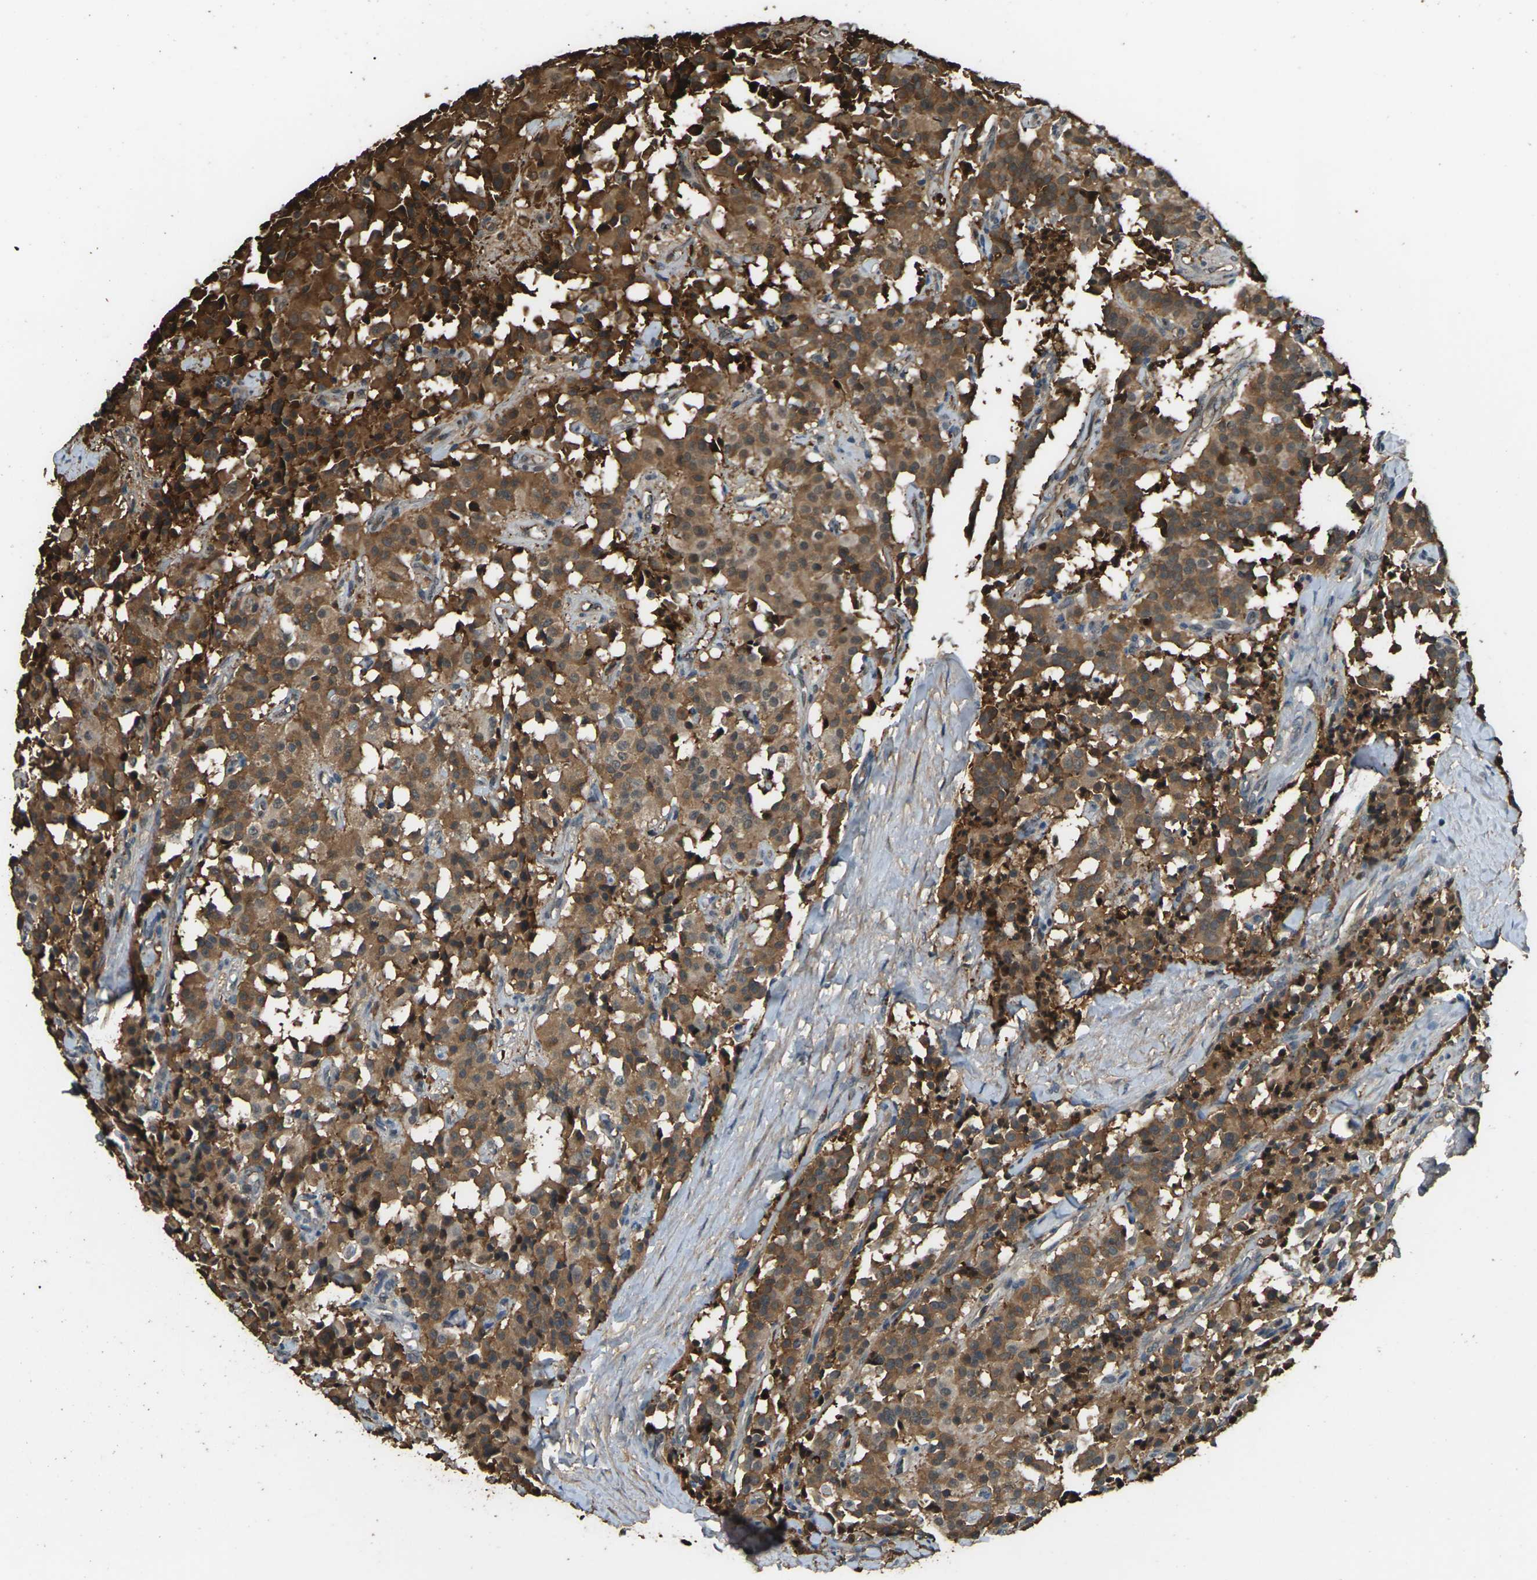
{"staining": {"intensity": "strong", "quantity": ">75%", "location": "cytoplasmic/membranous,nuclear"}, "tissue": "carcinoid", "cell_type": "Tumor cells", "image_type": "cancer", "snomed": [{"axis": "morphology", "description": "Carcinoid, malignant, NOS"}, {"axis": "topography", "description": "Lung"}], "caption": "IHC of human malignant carcinoid demonstrates high levels of strong cytoplasmic/membranous and nuclear staining in about >75% of tumor cells. Using DAB (brown) and hematoxylin (blue) stains, captured at high magnification using brightfield microscopy.", "gene": "CYP1B1", "patient": {"sex": "male", "age": 30}}